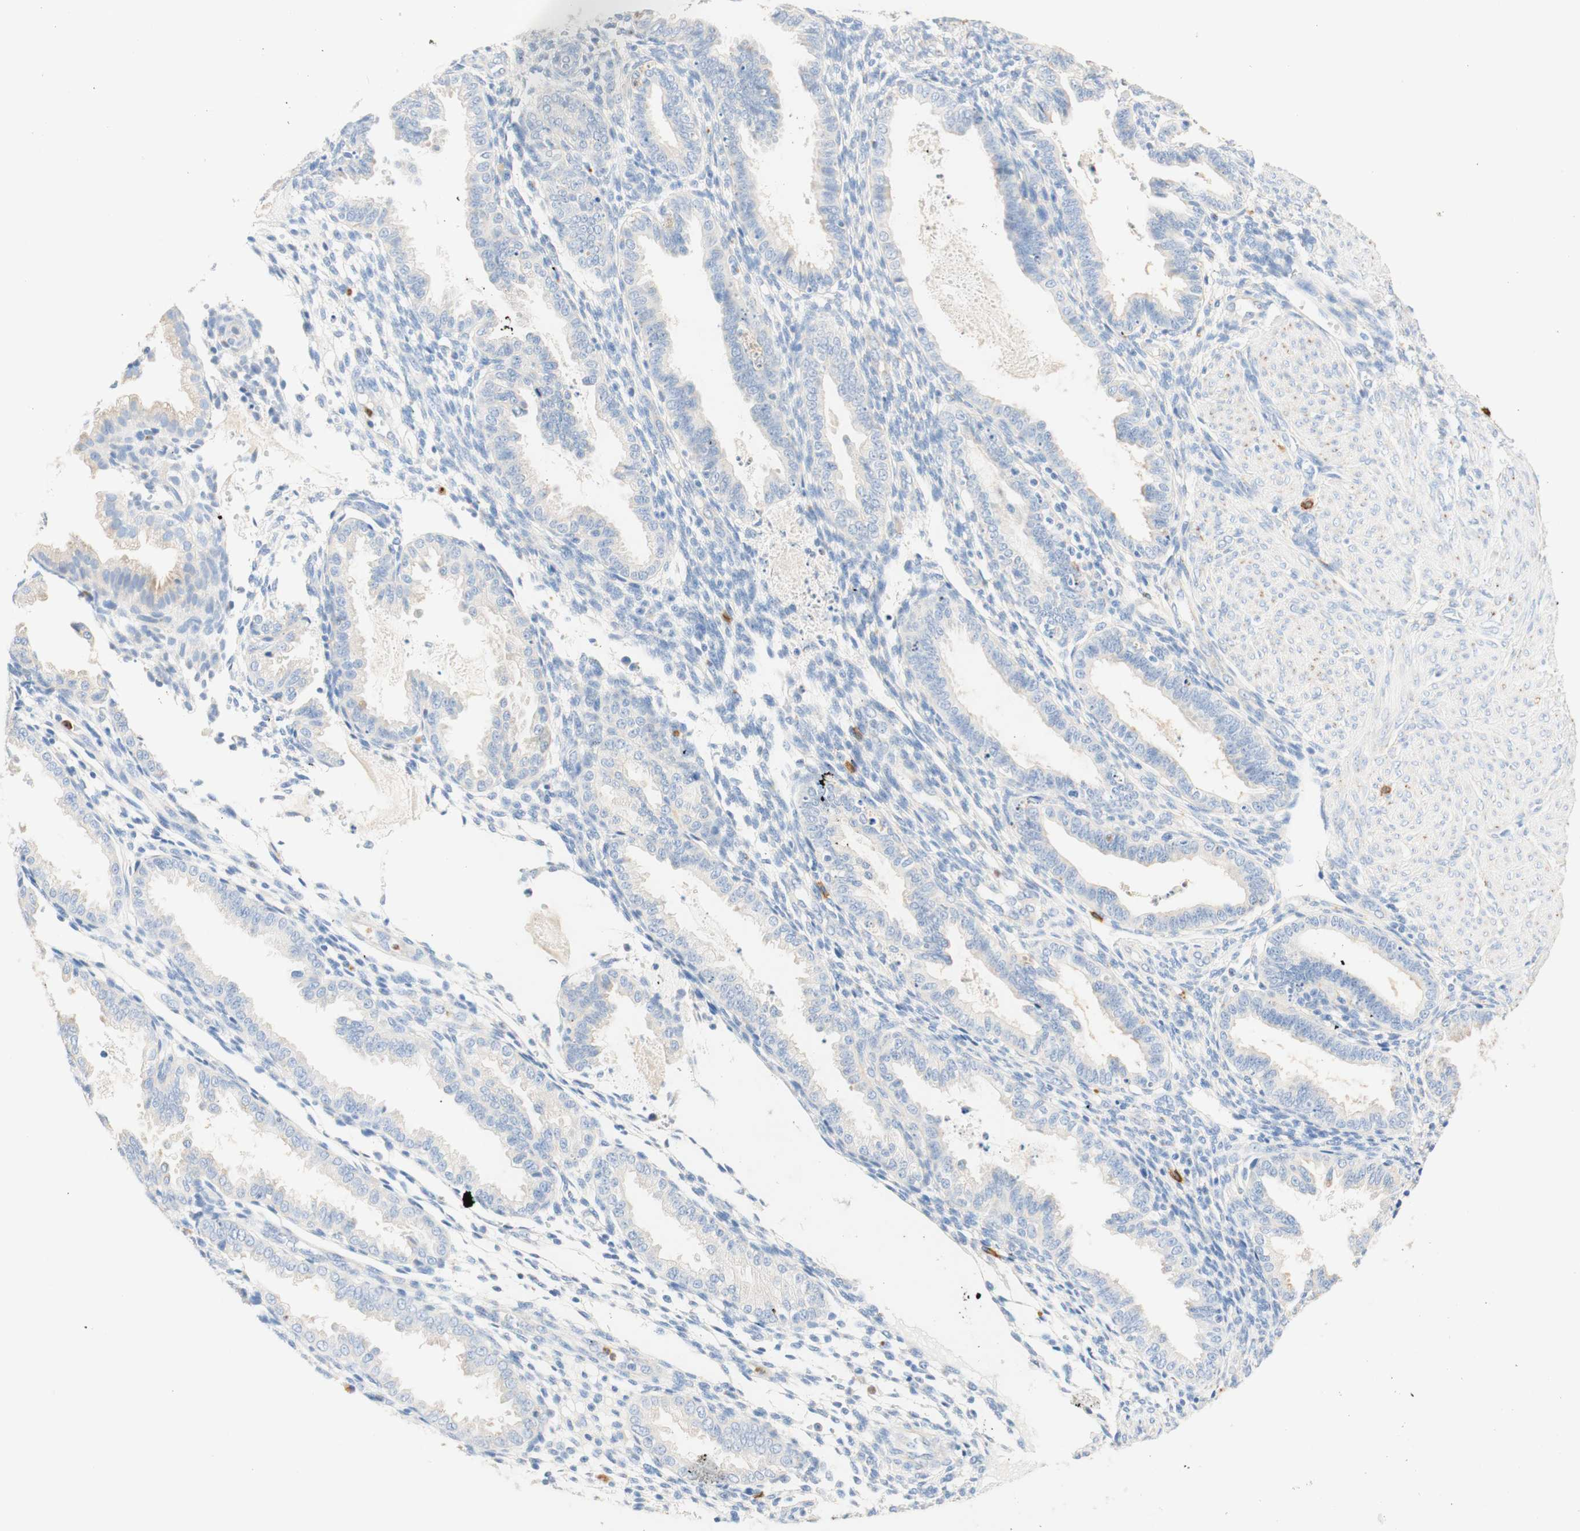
{"staining": {"intensity": "negative", "quantity": "none", "location": "none"}, "tissue": "endometrium", "cell_type": "Cells in endometrial stroma", "image_type": "normal", "snomed": [{"axis": "morphology", "description": "Normal tissue, NOS"}, {"axis": "topography", "description": "Endometrium"}], "caption": "High power microscopy photomicrograph of an immunohistochemistry photomicrograph of benign endometrium, revealing no significant expression in cells in endometrial stroma. The staining is performed using DAB (3,3'-diaminobenzidine) brown chromogen with nuclei counter-stained in using hematoxylin.", "gene": "CD63", "patient": {"sex": "female", "age": 33}}